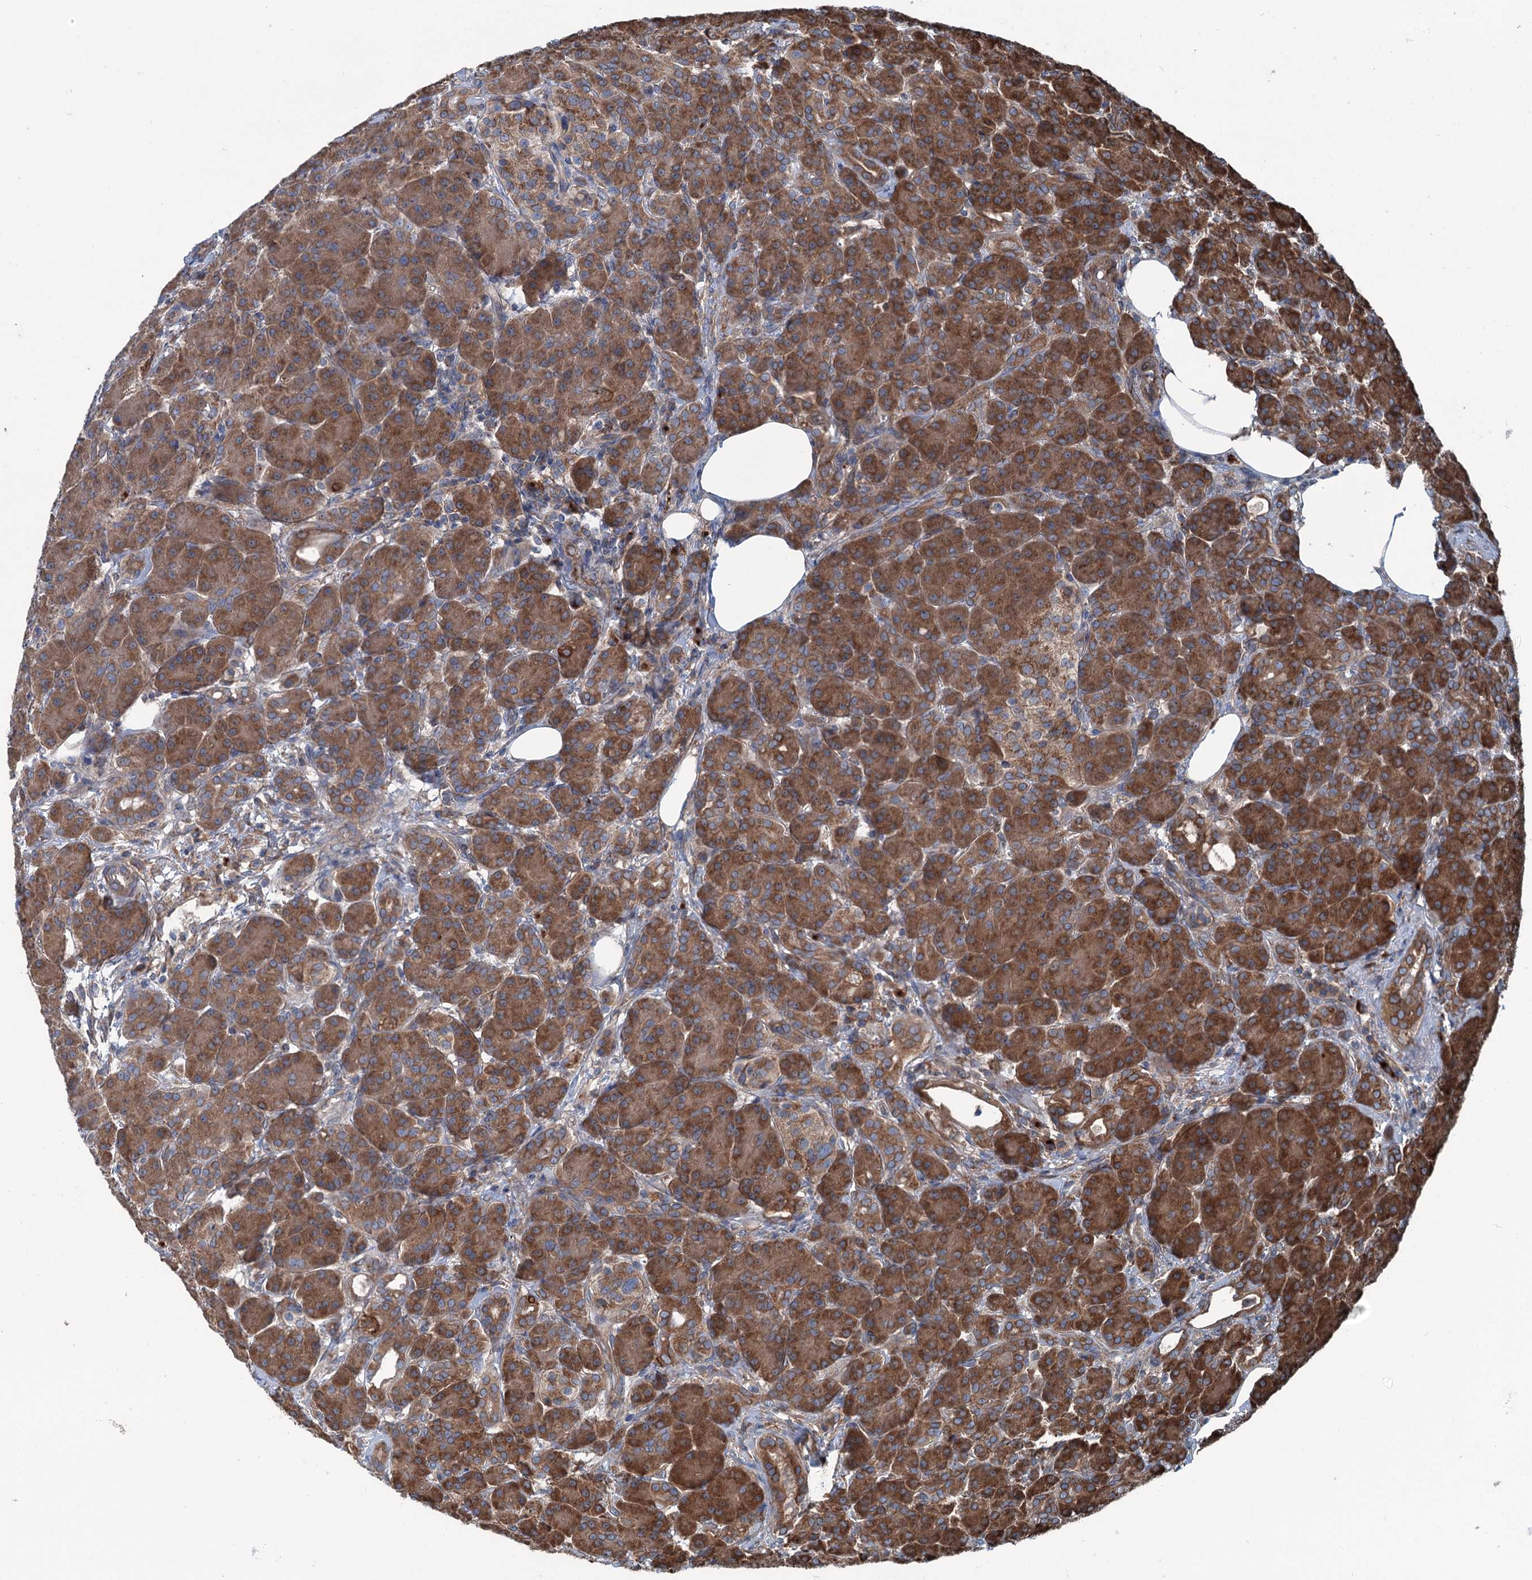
{"staining": {"intensity": "strong", "quantity": ">75%", "location": "cytoplasmic/membranous"}, "tissue": "pancreas", "cell_type": "Exocrine glandular cells", "image_type": "normal", "snomed": [{"axis": "morphology", "description": "Normal tissue, NOS"}, {"axis": "topography", "description": "Pancreas"}], "caption": "Pancreas stained with a brown dye demonstrates strong cytoplasmic/membranous positive positivity in about >75% of exocrine glandular cells.", "gene": "CALCOCO1", "patient": {"sex": "male", "age": 63}}